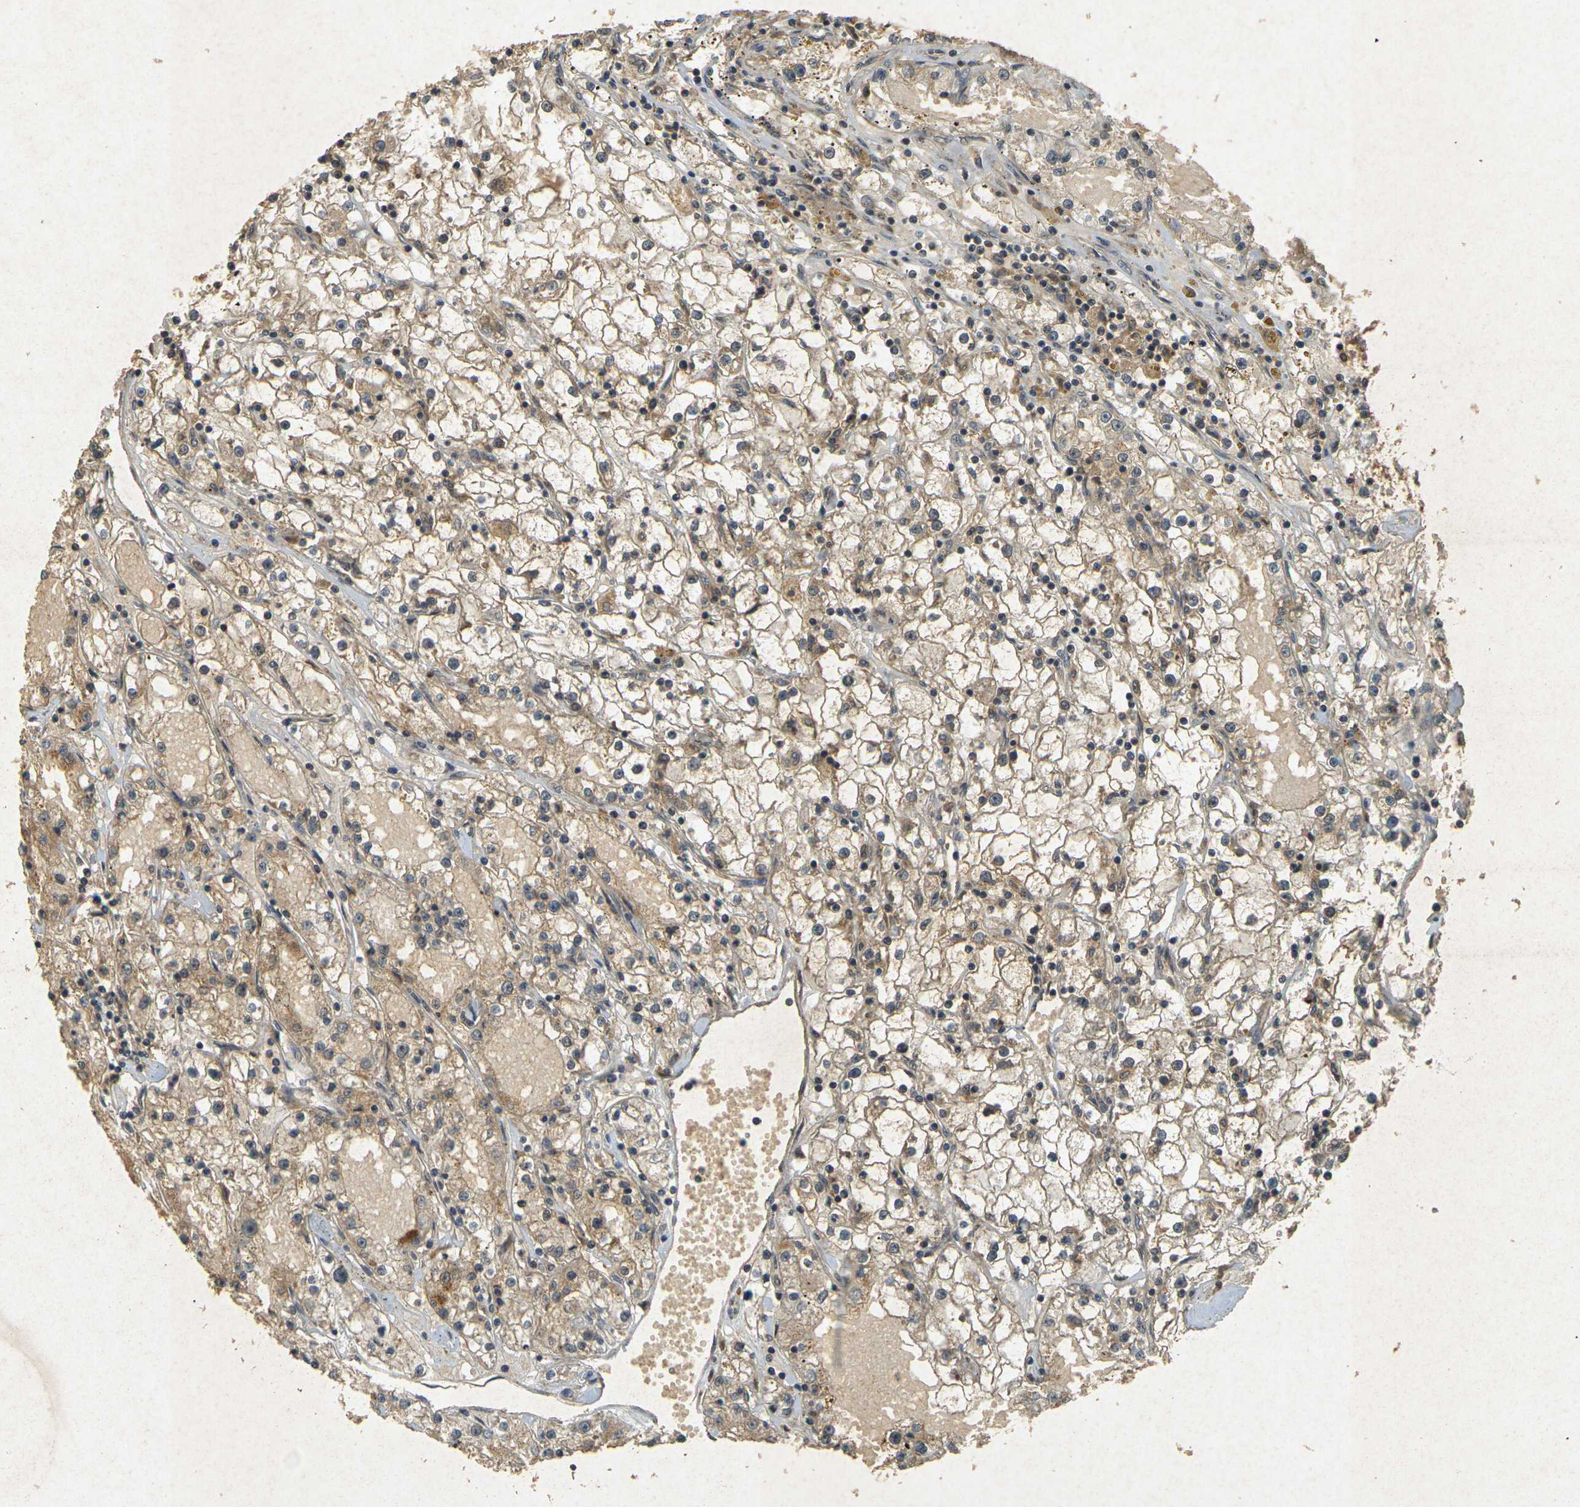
{"staining": {"intensity": "moderate", "quantity": ">75%", "location": "cytoplasmic/membranous"}, "tissue": "renal cancer", "cell_type": "Tumor cells", "image_type": "cancer", "snomed": [{"axis": "morphology", "description": "Adenocarcinoma, NOS"}, {"axis": "topography", "description": "Kidney"}], "caption": "High-power microscopy captured an immunohistochemistry (IHC) image of renal cancer, revealing moderate cytoplasmic/membranous staining in about >75% of tumor cells. Using DAB (brown) and hematoxylin (blue) stains, captured at high magnification using brightfield microscopy.", "gene": "ERN1", "patient": {"sex": "male", "age": 56}}